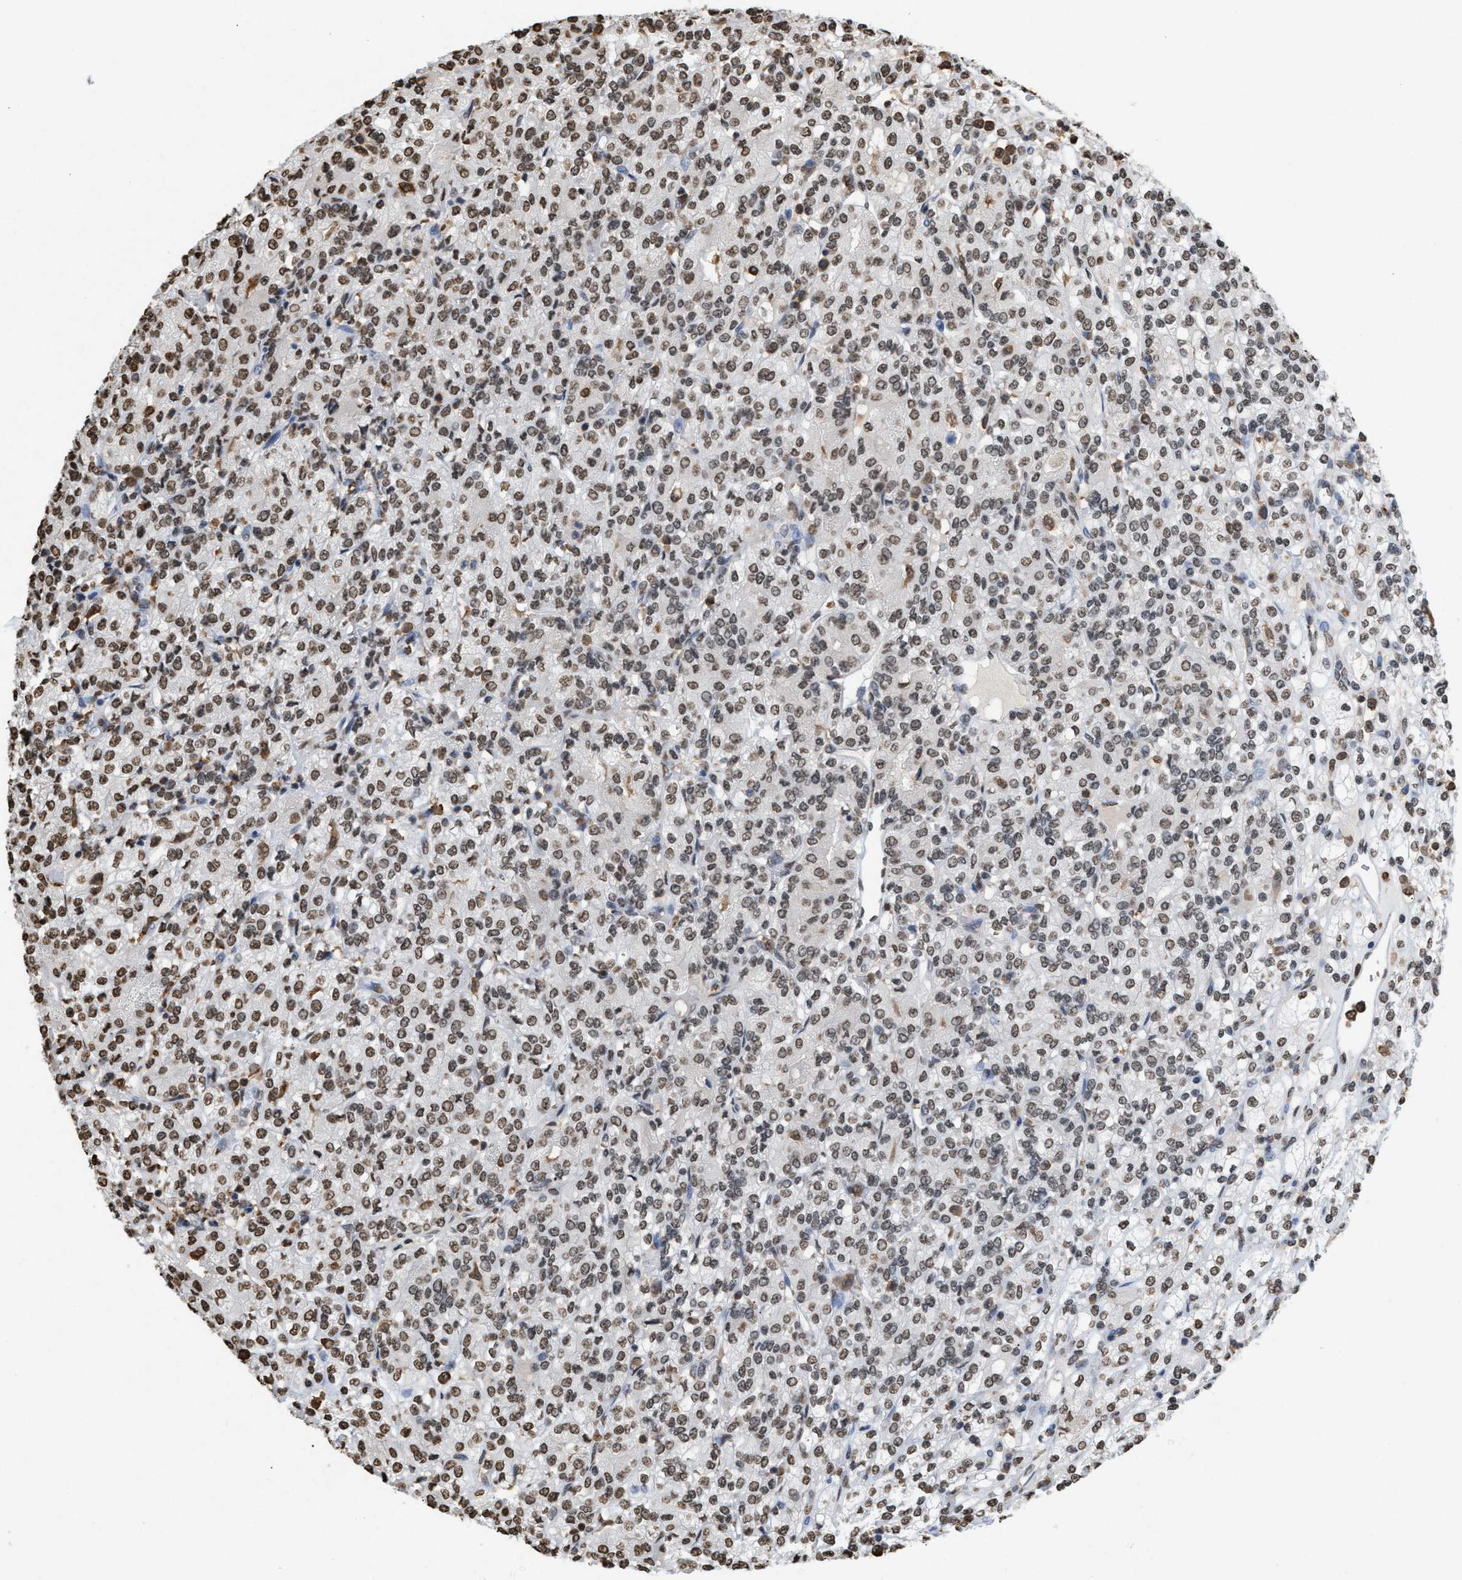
{"staining": {"intensity": "moderate", "quantity": ">75%", "location": "nuclear"}, "tissue": "renal cancer", "cell_type": "Tumor cells", "image_type": "cancer", "snomed": [{"axis": "morphology", "description": "Adenocarcinoma, NOS"}, {"axis": "topography", "description": "Kidney"}], "caption": "Protein expression analysis of human renal adenocarcinoma reveals moderate nuclear expression in about >75% of tumor cells.", "gene": "NUP88", "patient": {"sex": "male", "age": 77}}